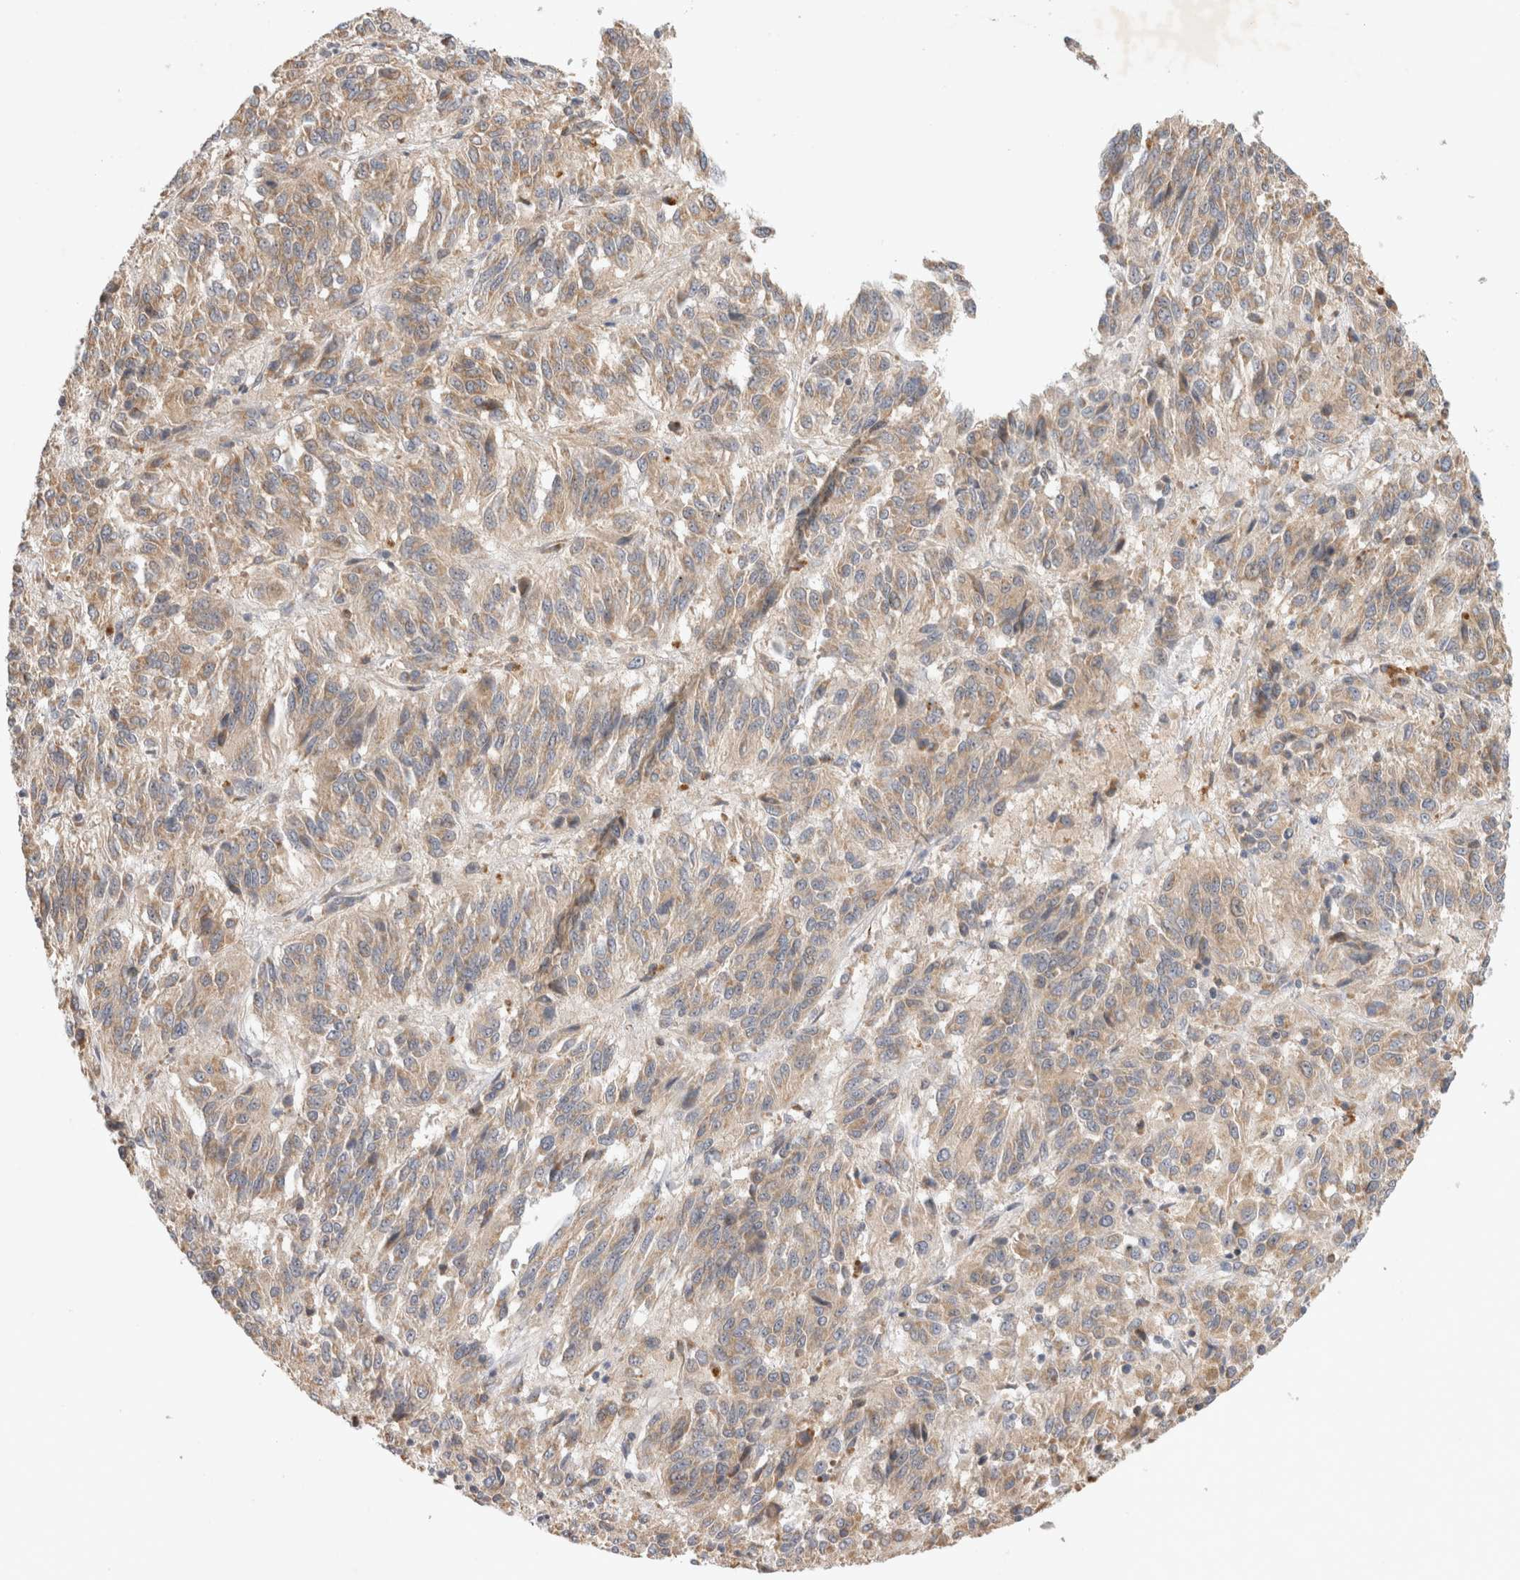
{"staining": {"intensity": "weak", "quantity": ">75%", "location": "cytoplasmic/membranous"}, "tissue": "melanoma", "cell_type": "Tumor cells", "image_type": "cancer", "snomed": [{"axis": "morphology", "description": "Malignant melanoma, Metastatic site"}, {"axis": "topography", "description": "Lung"}], "caption": "A brown stain shows weak cytoplasmic/membranous expression of a protein in malignant melanoma (metastatic site) tumor cells.", "gene": "NEDD4L", "patient": {"sex": "male", "age": 64}}